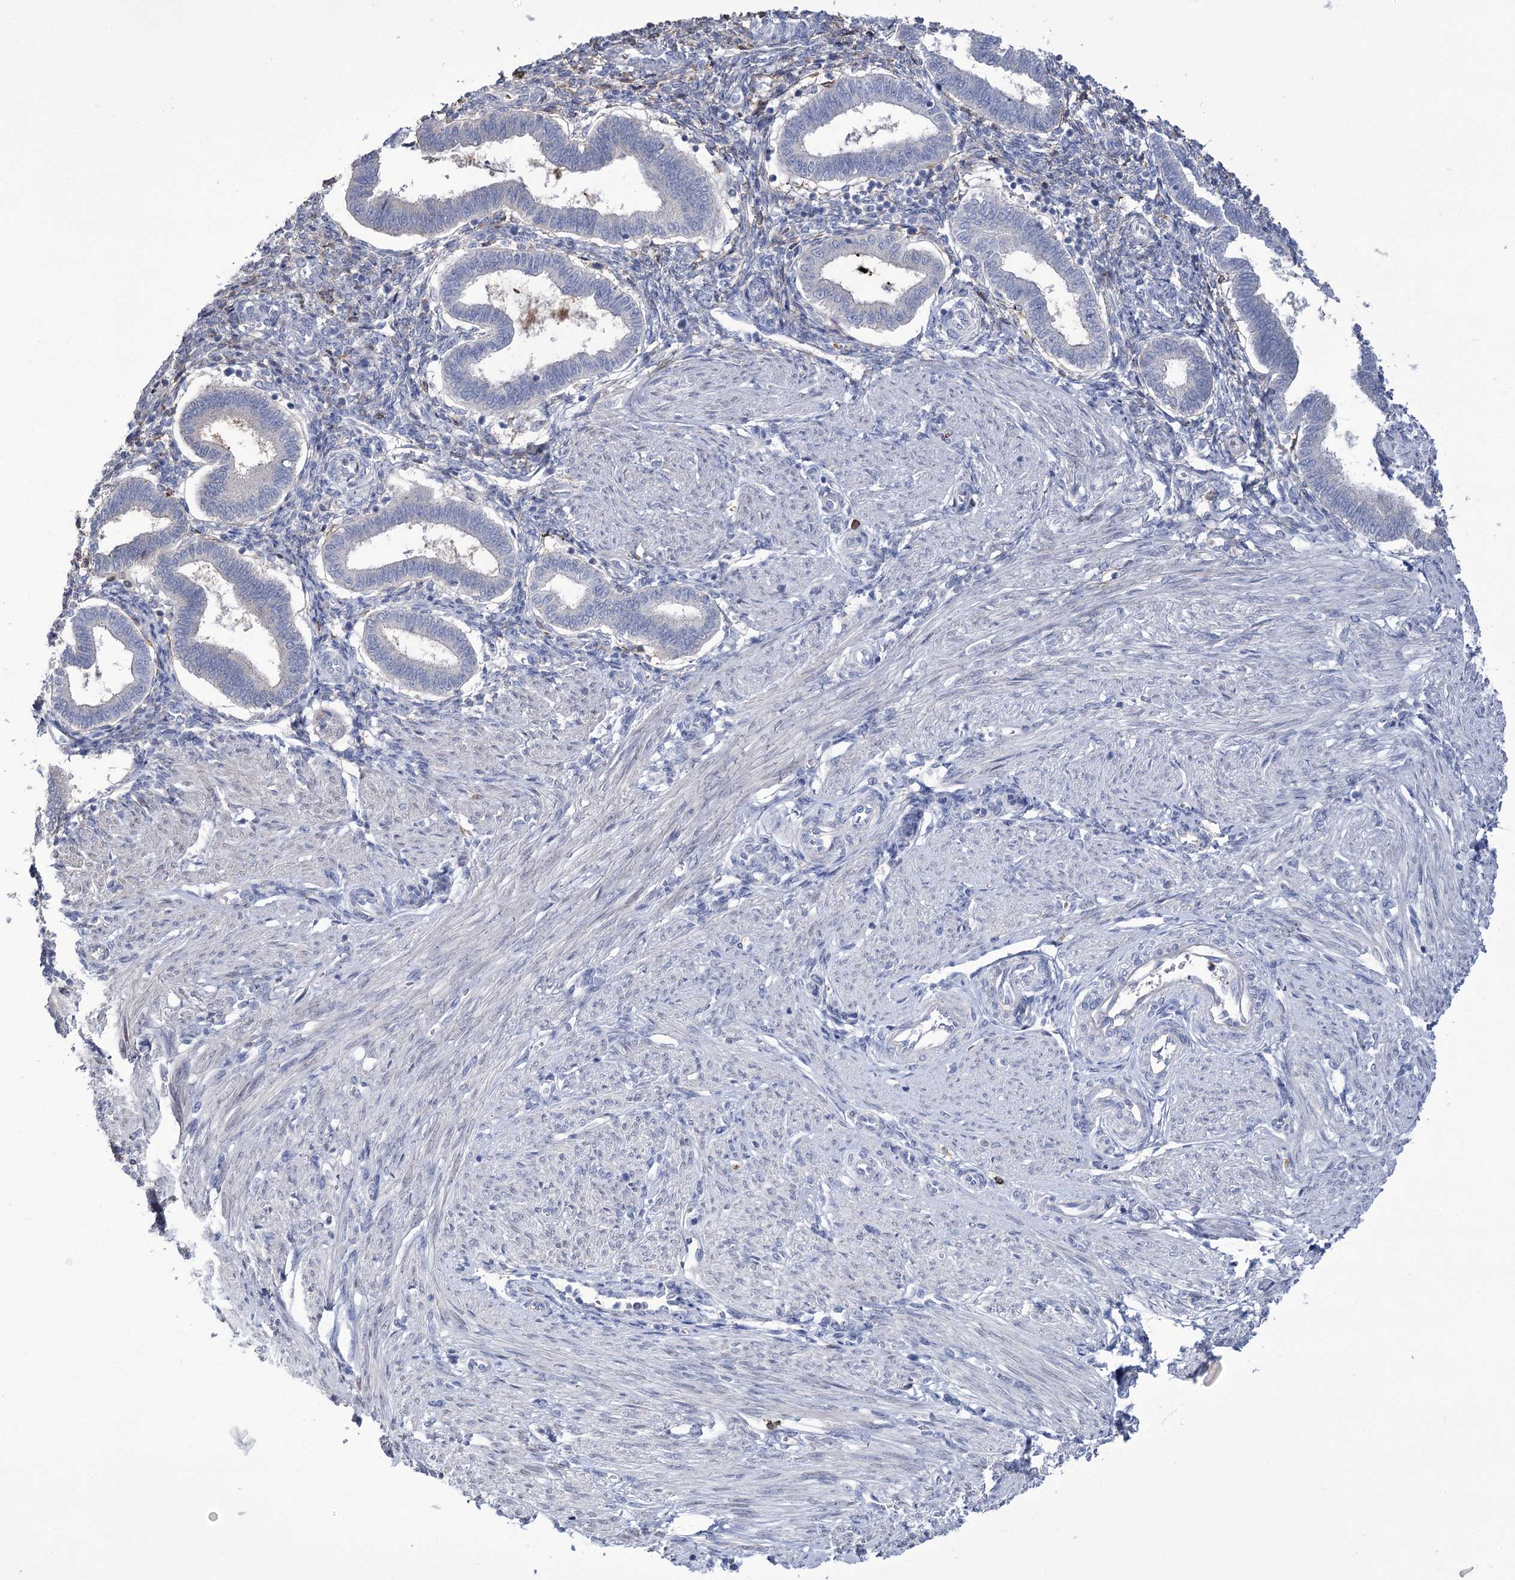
{"staining": {"intensity": "negative", "quantity": "none", "location": "none"}, "tissue": "endometrium", "cell_type": "Cells in endometrial stroma", "image_type": "normal", "snomed": [{"axis": "morphology", "description": "Normal tissue, NOS"}, {"axis": "topography", "description": "Endometrium"}], "caption": "The immunohistochemistry (IHC) photomicrograph has no significant staining in cells in endometrial stroma of endometrium. (DAB (3,3'-diaminobenzidine) IHC visualized using brightfield microscopy, high magnification).", "gene": "ZNF622", "patient": {"sex": "female", "age": 24}}